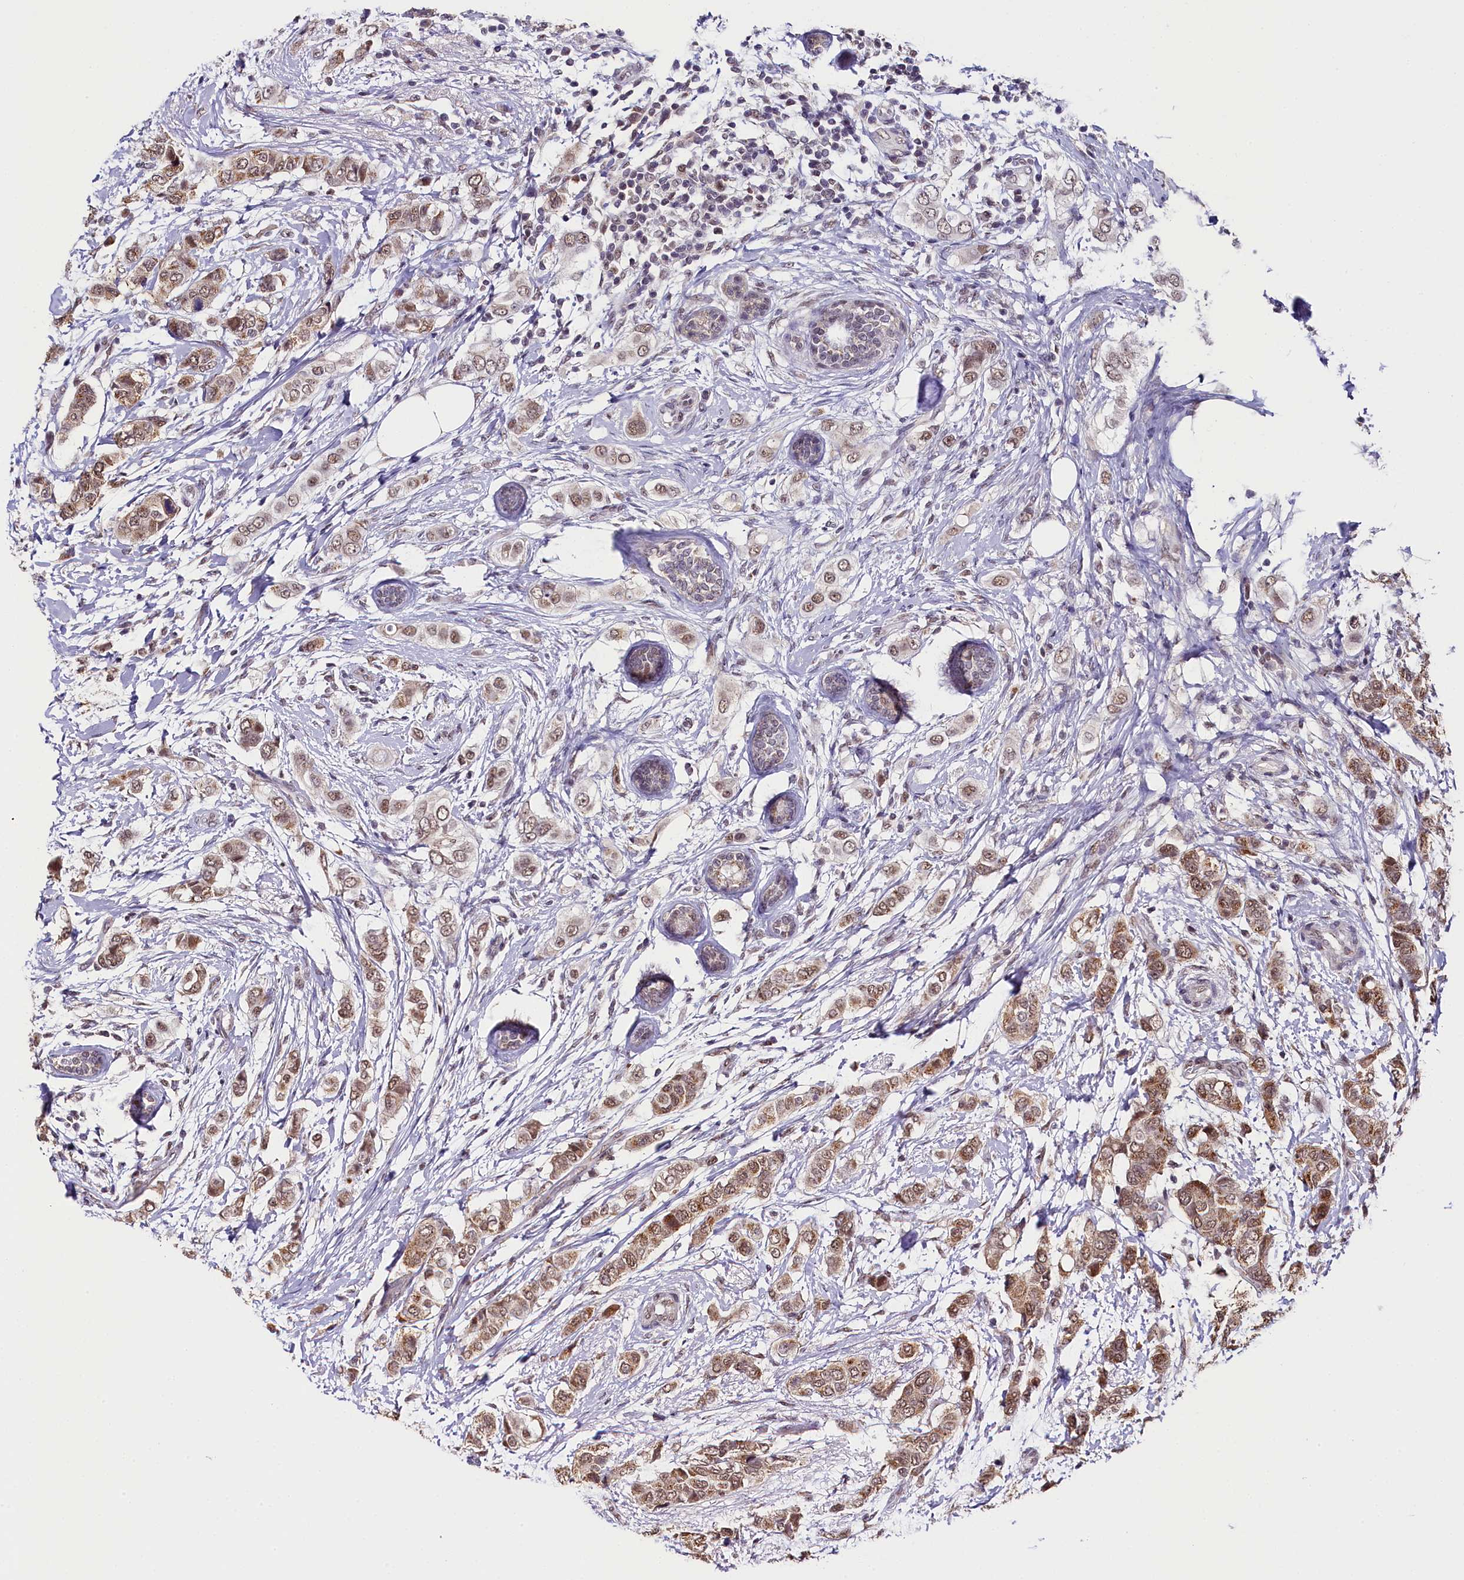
{"staining": {"intensity": "moderate", "quantity": ">75%", "location": "cytoplasmic/membranous,nuclear"}, "tissue": "breast cancer", "cell_type": "Tumor cells", "image_type": "cancer", "snomed": [{"axis": "morphology", "description": "Lobular carcinoma"}, {"axis": "topography", "description": "Breast"}], "caption": "The histopathology image demonstrates a brown stain indicating the presence of a protein in the cytoplasmic/membranous and nuclear of tumor cells in breast cancer.", "gene": "NCBP1", "patient": {"sex": "female", "age": 51}}